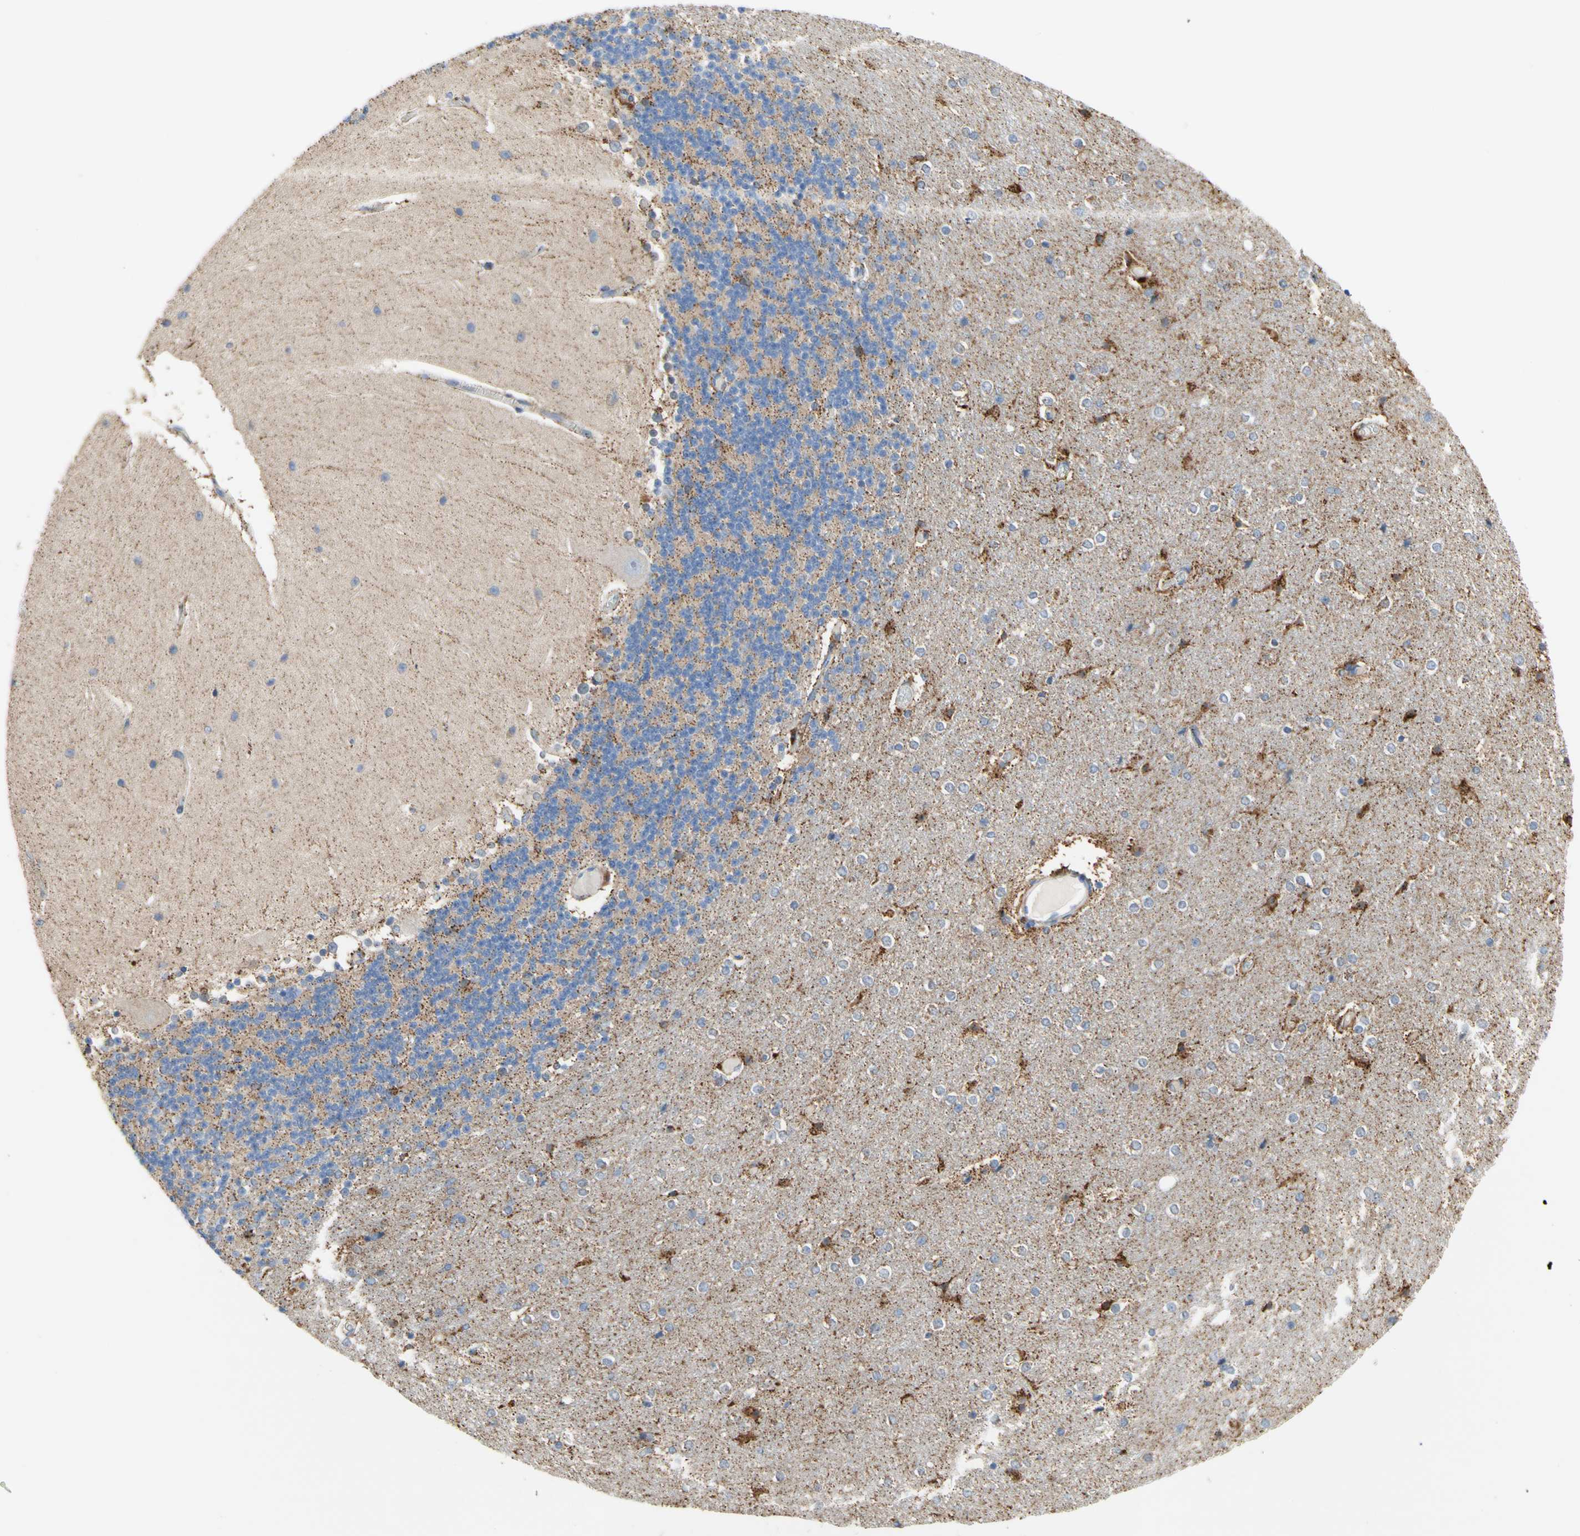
{"staining": {"intensity": "negative", "quantity": "none", "location": "none"}, "tissue": "cerebellum", "cell_type": "Cells in granular layer", "image_type": "normal", "snomed": [{"axis": "morphology", "description": "Normal tissue, NOS"}, {"axis": "topography", "description": "Cerebellum"}], "caption": "Normal cerebellum was stained to show a protein in brown. There is no significant expression in cells in granular layer. (DAB (3,3'-diaminobenzidine) immunohistochemistry (IHC) with hematoxylin counter stain).", "gene": "URB2", "patient": {"sex": "female", "age": 54}}